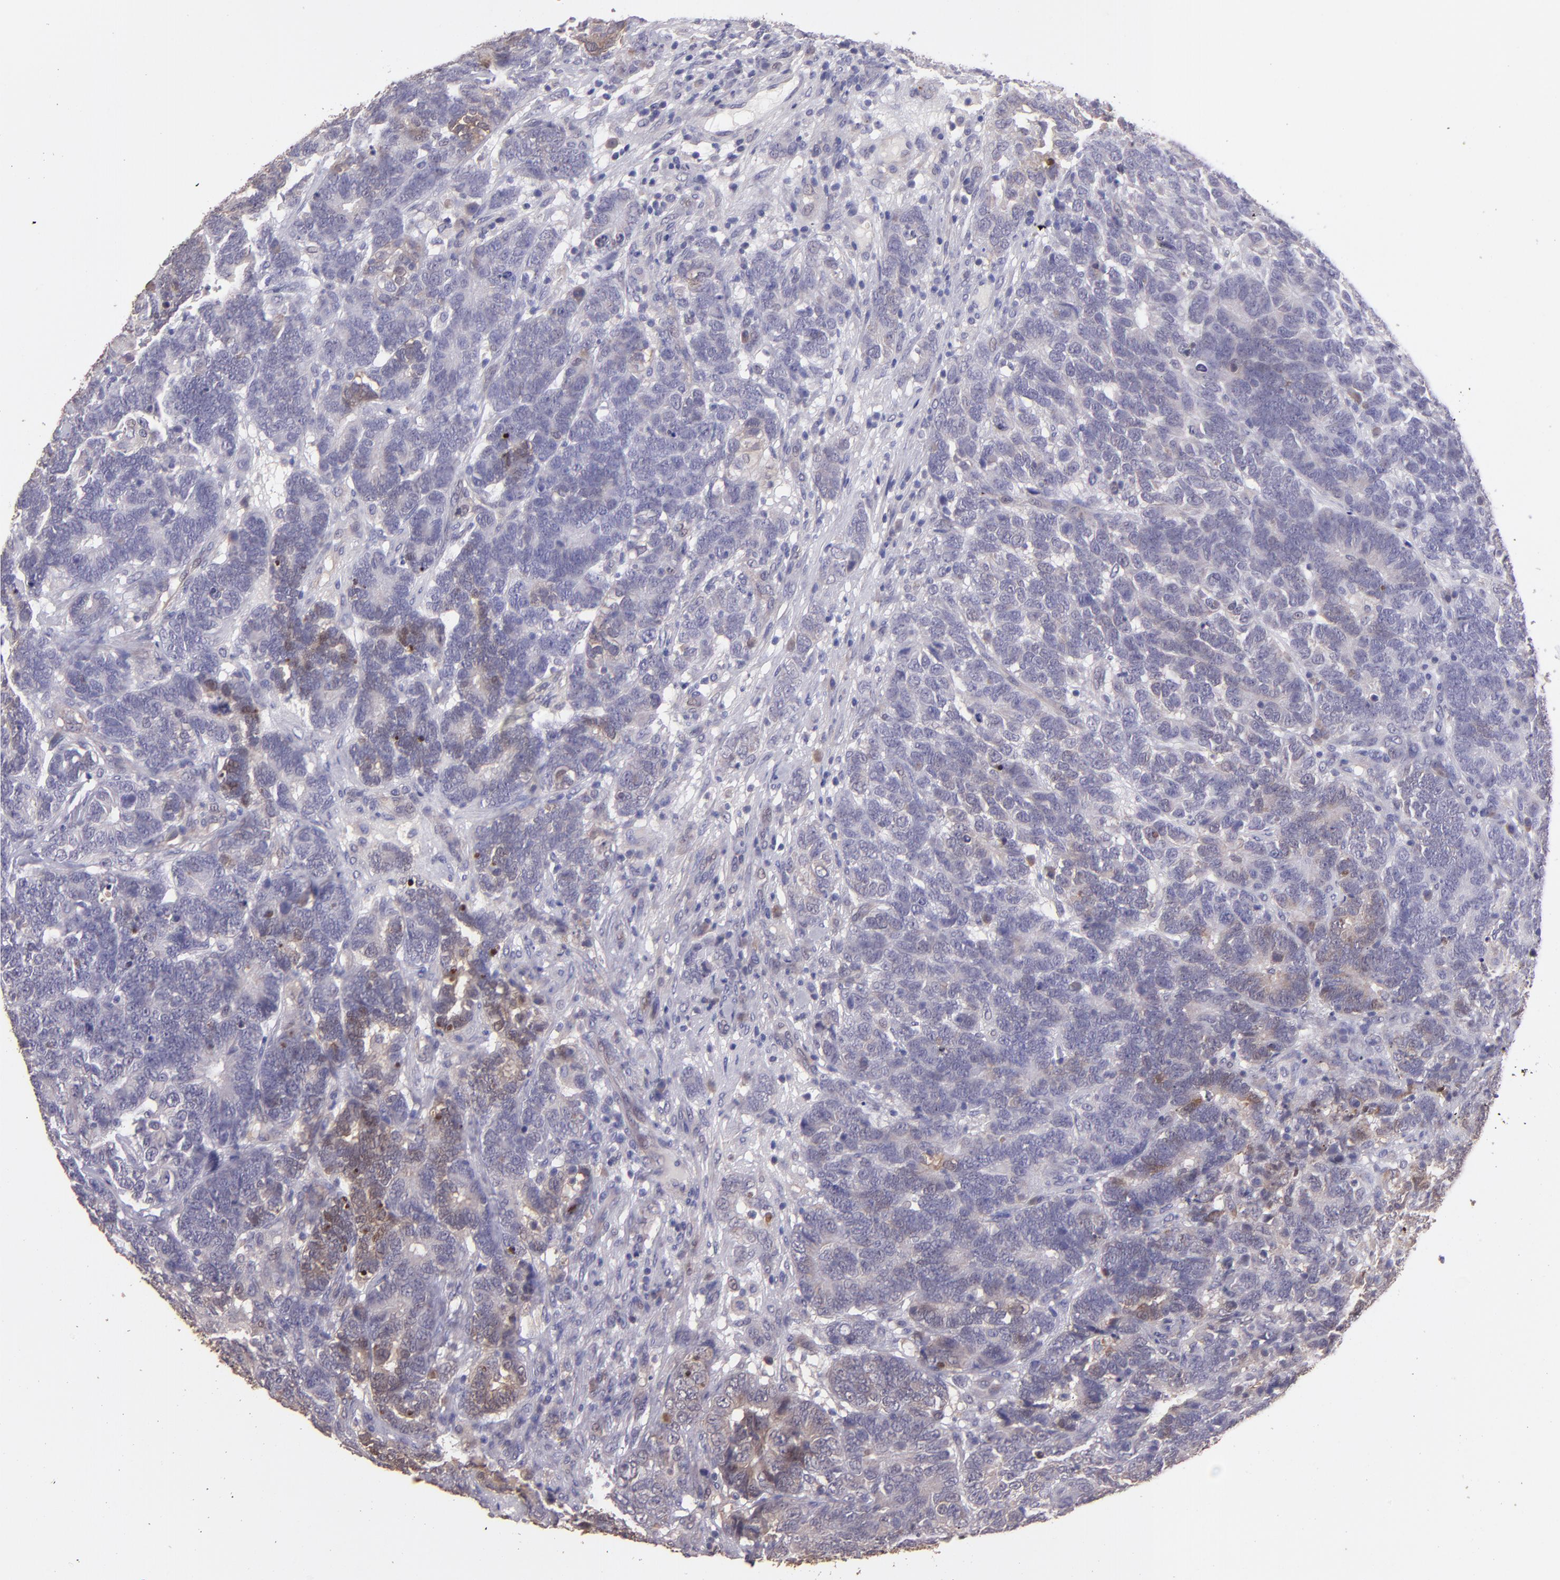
{"staining": {"intensity": "weak", "quantity": "<25%", "location": "cytoplasmic/membranous"}, "tissue": "testis cancer", "cell_type": "Tumor cells", "image_type": "cancer", "snomed": [{"axis": "morphology", "description": "Carcinoma, Embryonal, NOS"}, {"axis": "topography", "description": "Testis"}], "caption": "This histopathology image is of testis cancer (embryonal carcinoma) stained with immunohistochemistry (IHC) to label a protein in brown with the nuclei are counter-stained blue. There is no expression in tumor cells.", "gene": "PAPPA", "patient": {"sex": "male", "age": 26}}